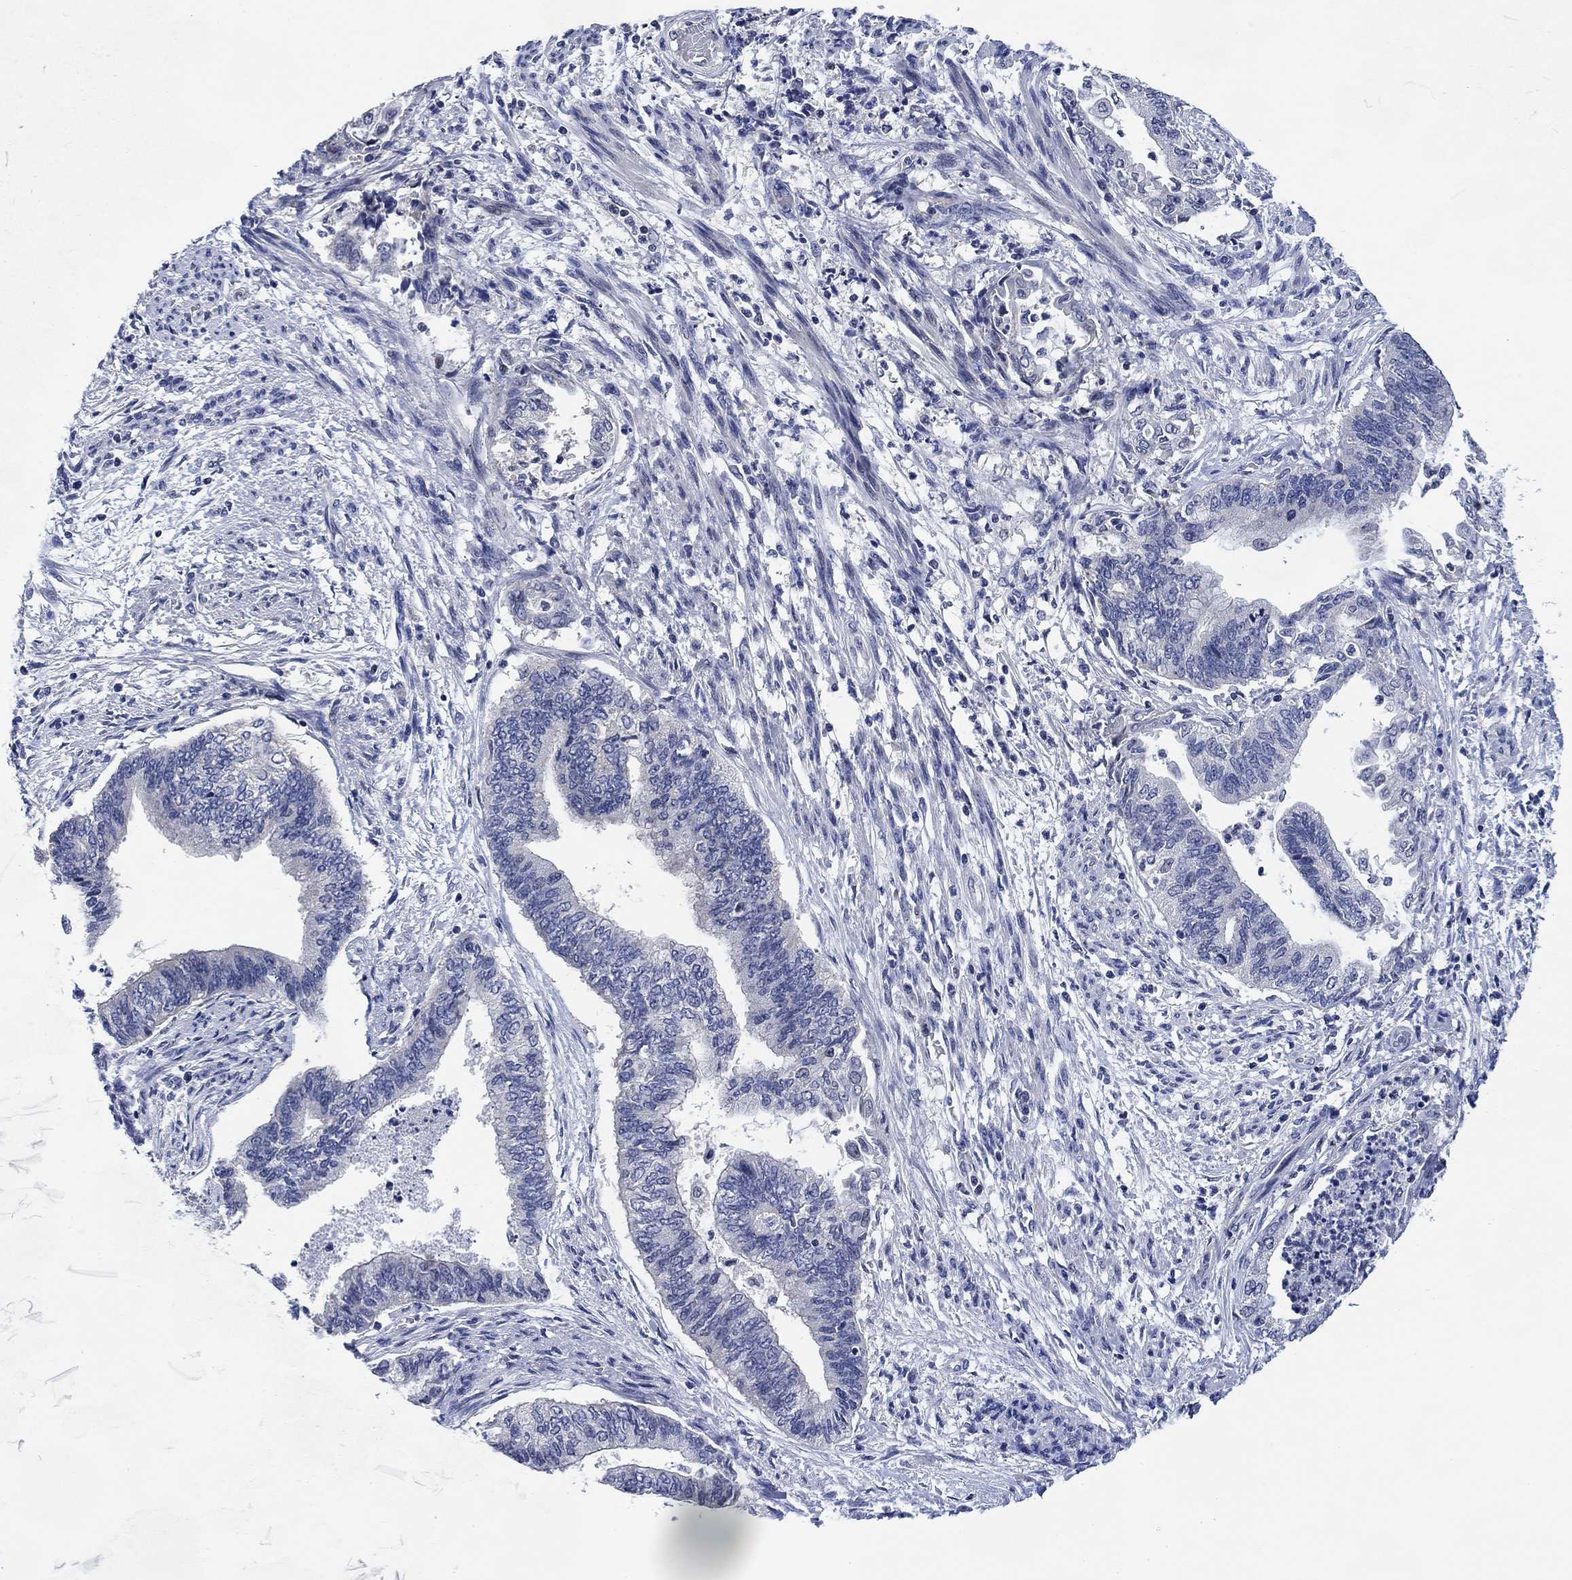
{"staining": {"intensity": "negative", "quantity": "none", "location": "none"}, "tissue": "endometrial cancer", "cell_type": "Tumor cells", "image_type": "cancer", "snomed": [{"axis": "morphology", "description": "Adenocarcinoma, NOS"}, {"axis": "topography", "description": "Endometrium"}], "caption": "The micrograph shows no staining of tumor cells in endometrial cancer.", "gene": "DAZL", "patient": {"sex": "female", "age": 65}}